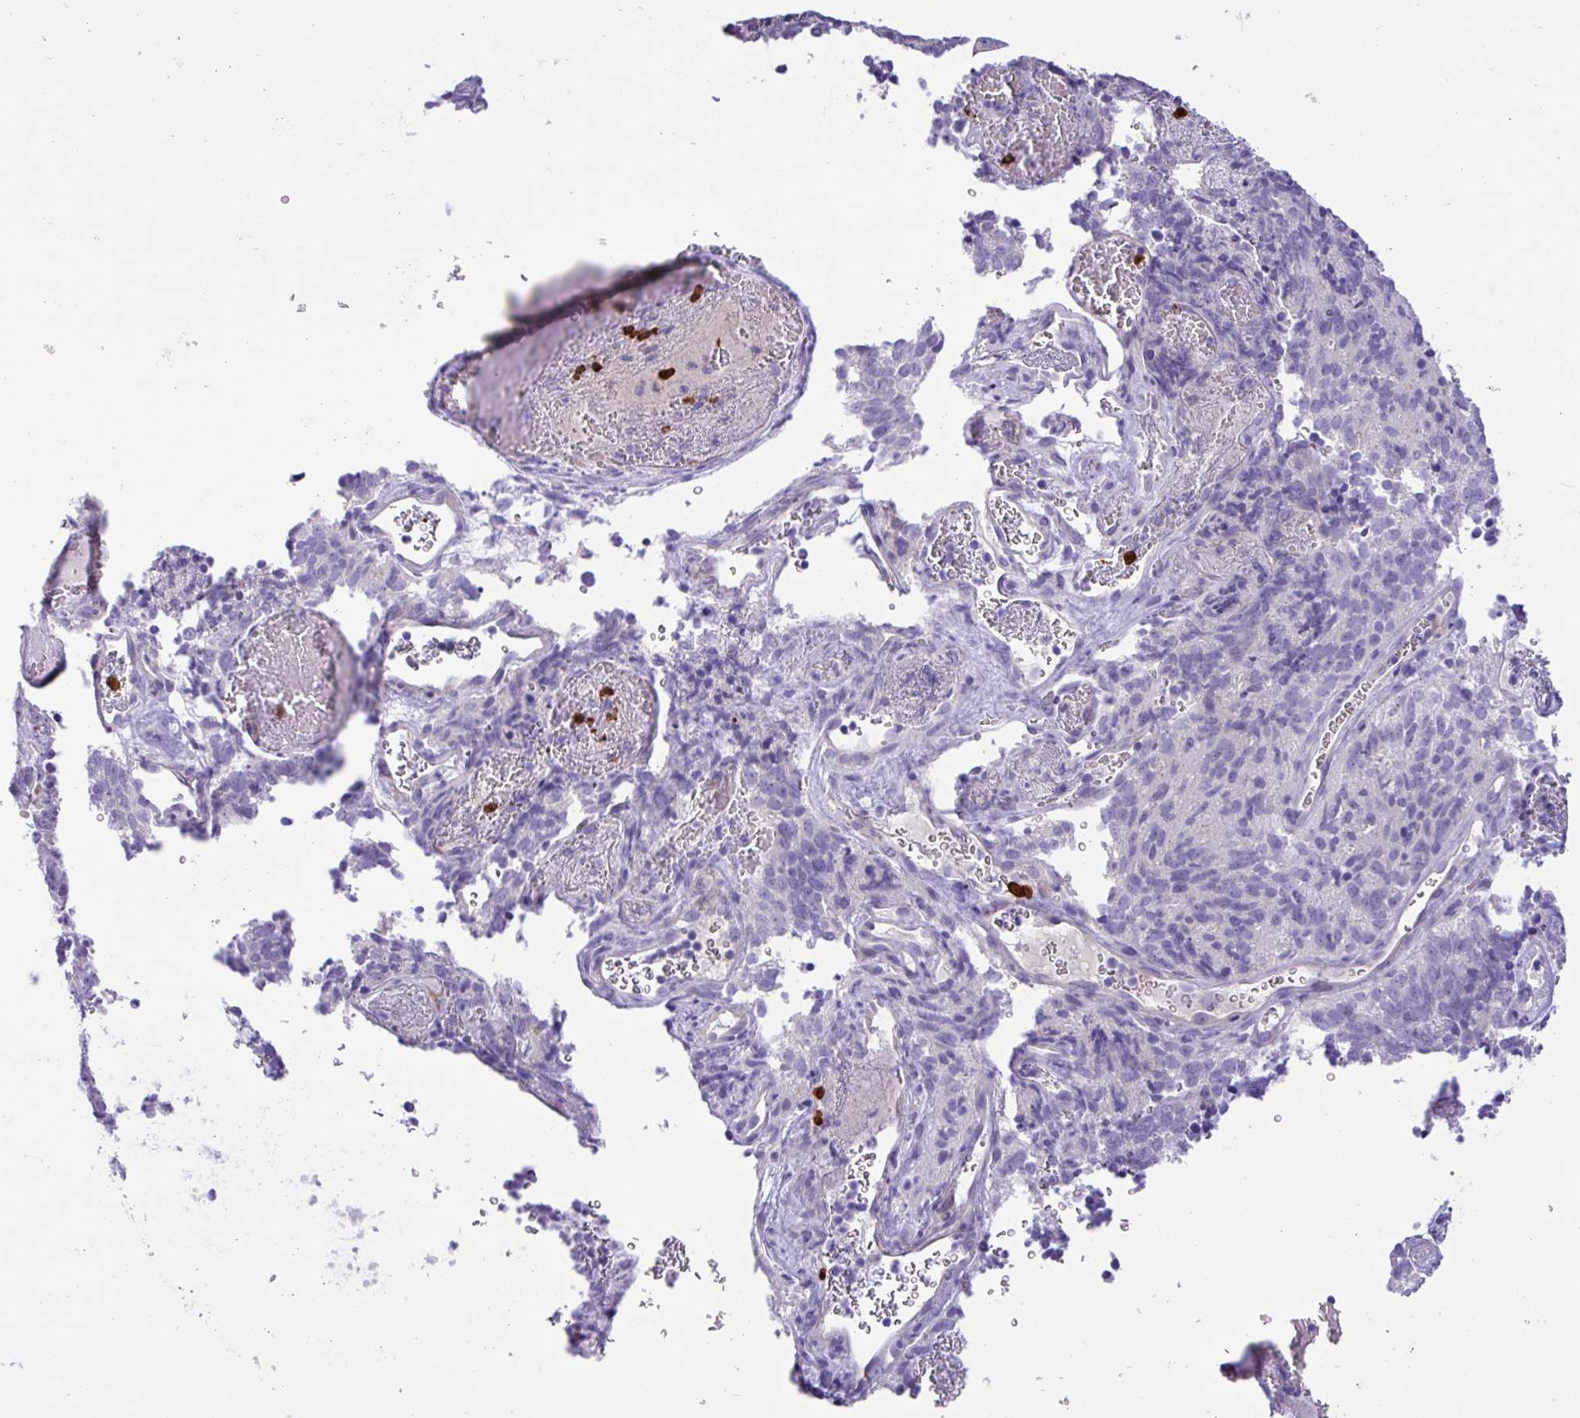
{"staining": {"intensity": "negative", "quantity": "none", "location": "none"}, "tissue": "cervical cancer", "cell_type": "Tumor cells", "image_type": "cancer", "snomed": [{"axis": "morphology", "description": "Adenocarcinoma, NOS"}, {"axis": "topography", "description": "Cervix"}], "caption": "This is a image of immunohistochemistry staining of cervical adenocarcinoma, which shows no expression in tumor cells.", "gene": "MRM2", "patient": {"sex": "female", "age": 38}}